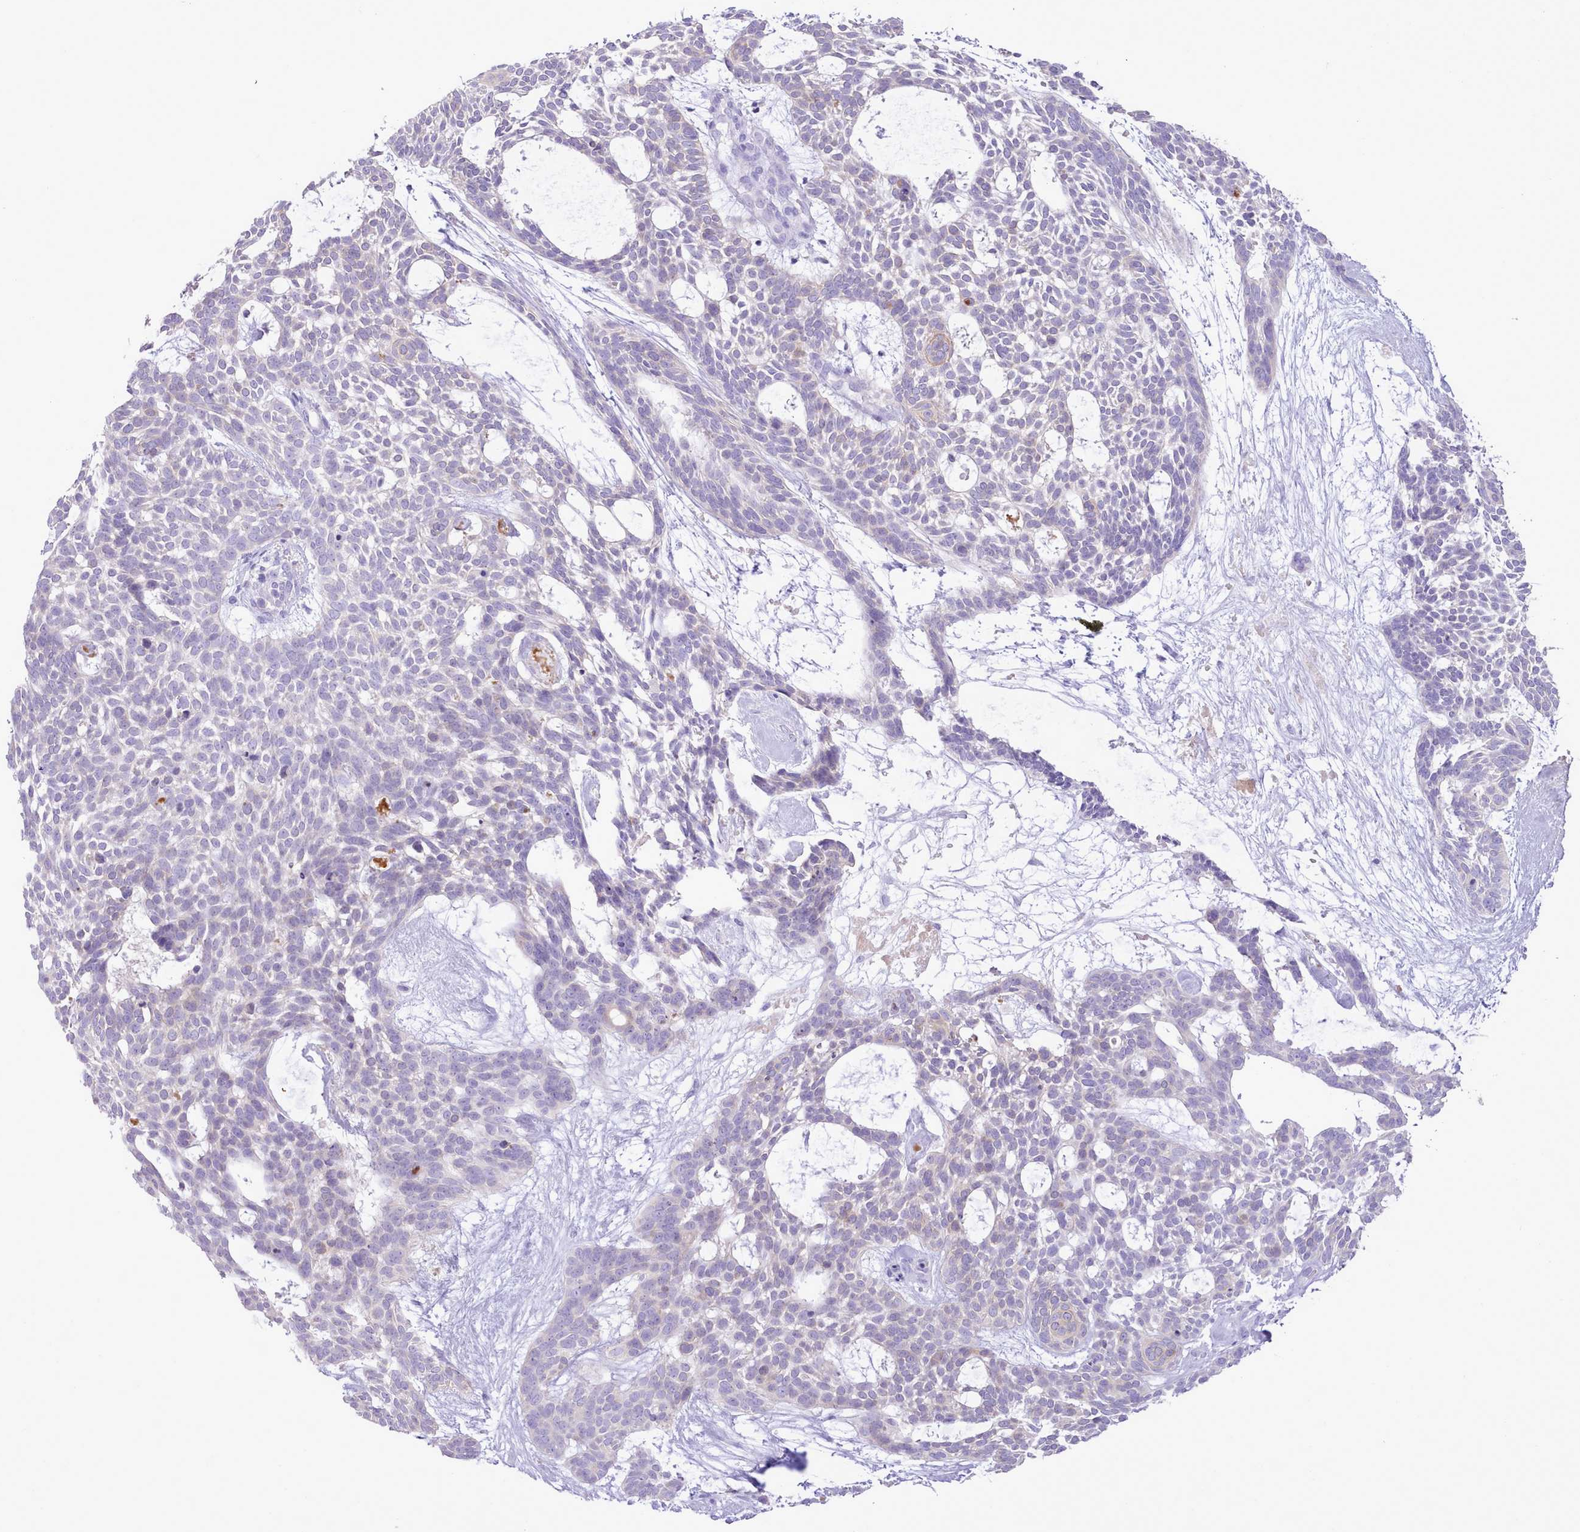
{"staining": {"intensity": "negative", "quantity": "none", "location": "none"}, "tissue": "skin cancer", "cell_type": "Tumor cells", "image_type": "cancer", "snomed": [{"axis": "morphology", "description": "Basal cell carcinoma"}, {"axis": "topography", "description": "Skin"}], "caption": "Skin cancer (basal cell carcinoma) was stained to show a protein in brown. There is no significant expression in tumor cells. (IHC, brightfield microscopy, high magnification).", "gene": "MDFI", "patient": {"sex": "male", "age": 61}}